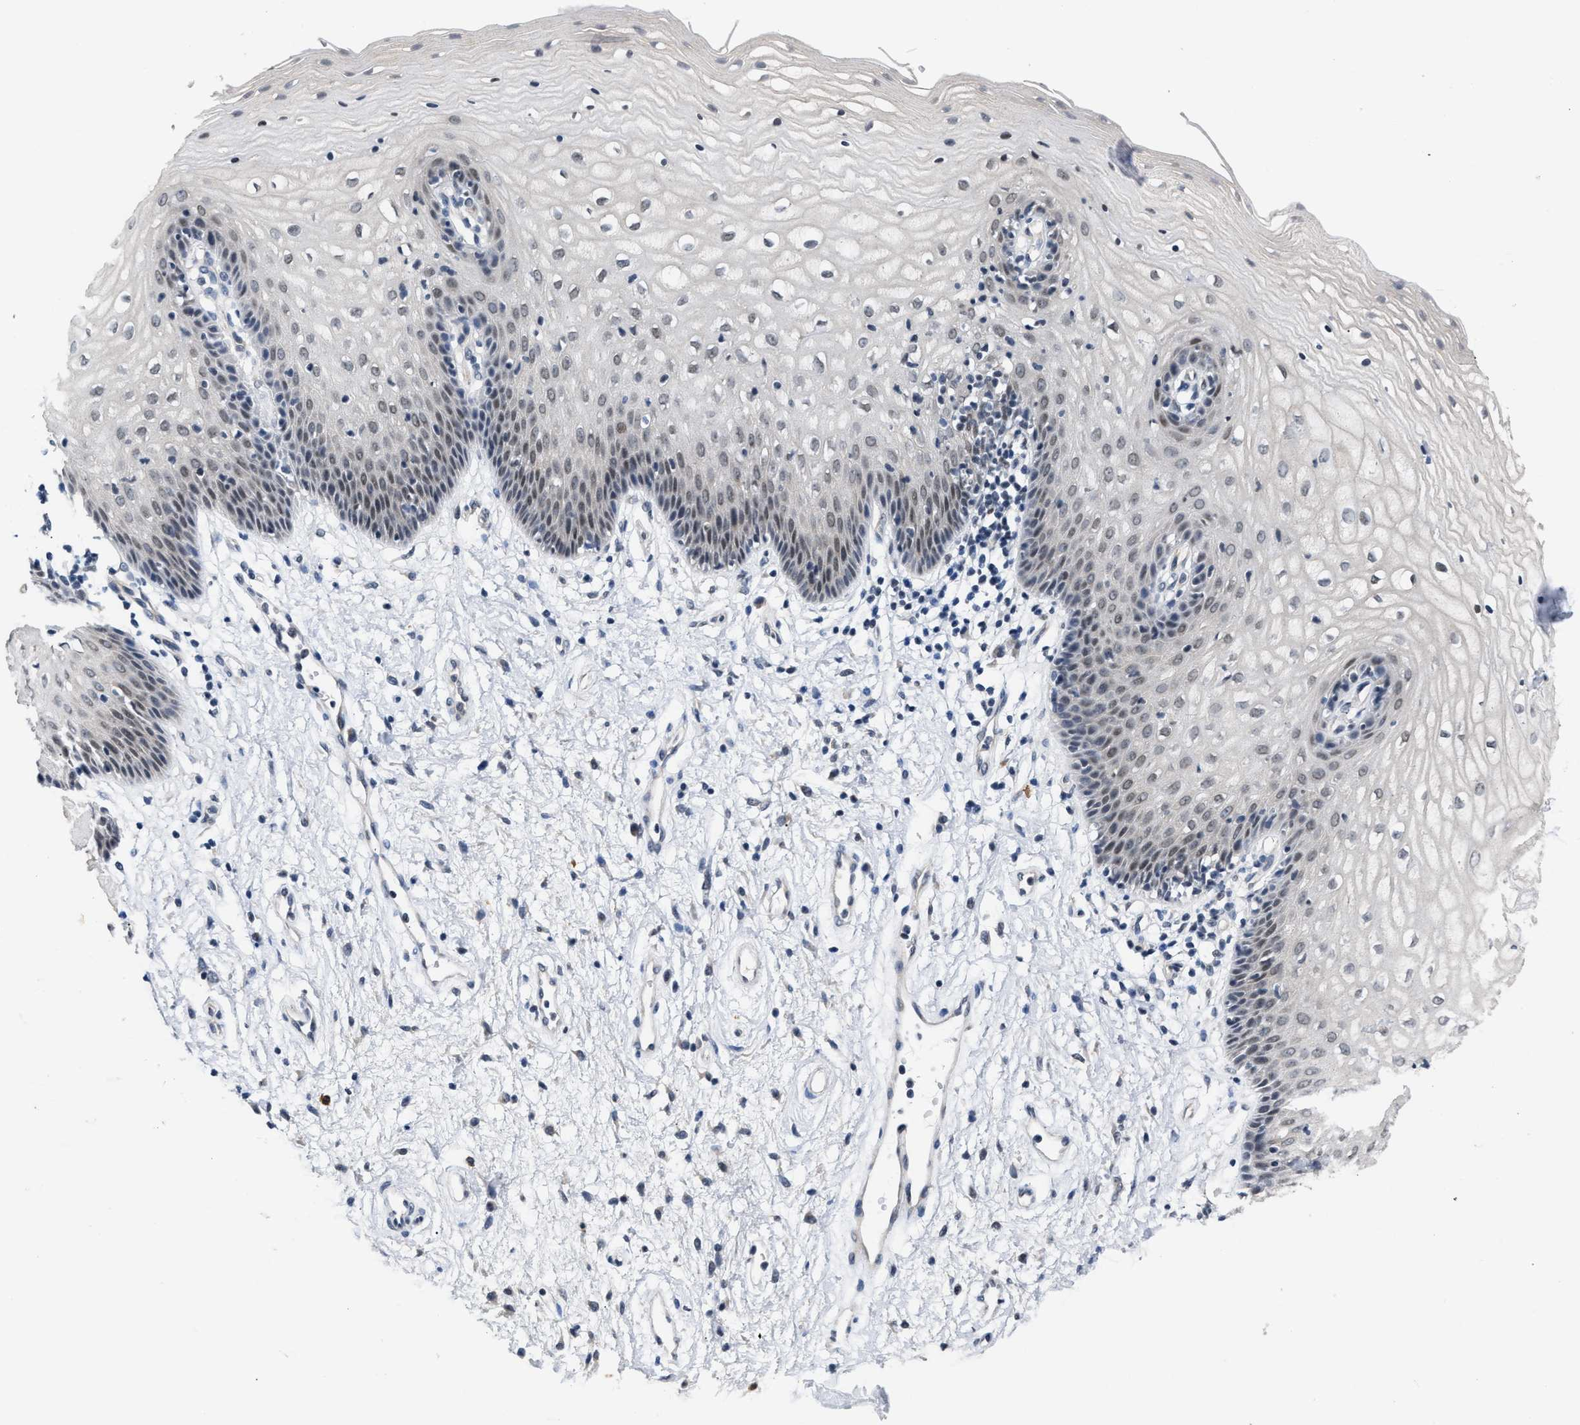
{"staining": {"intensity": "weak", "quantity": "25%-75%", "location": "nuclear"}, "tissue": "vagina", "cell_type": "Squamous epithelial cells", "image_type": "normal", "snomed": [{"axis": "morphology", "description": "Normal tissue, NOS"}, {"axis": "topography", "description": "Vagina"}], "caption": "An image showing weak nuclear staining in approximately 25%-75% of squamous epithelial cells in unremarkable vagina, as visualized by brown immunohistochemical staining.", "gene": "TXNRD3", "patient": {"sex": "female", "age": 34}}